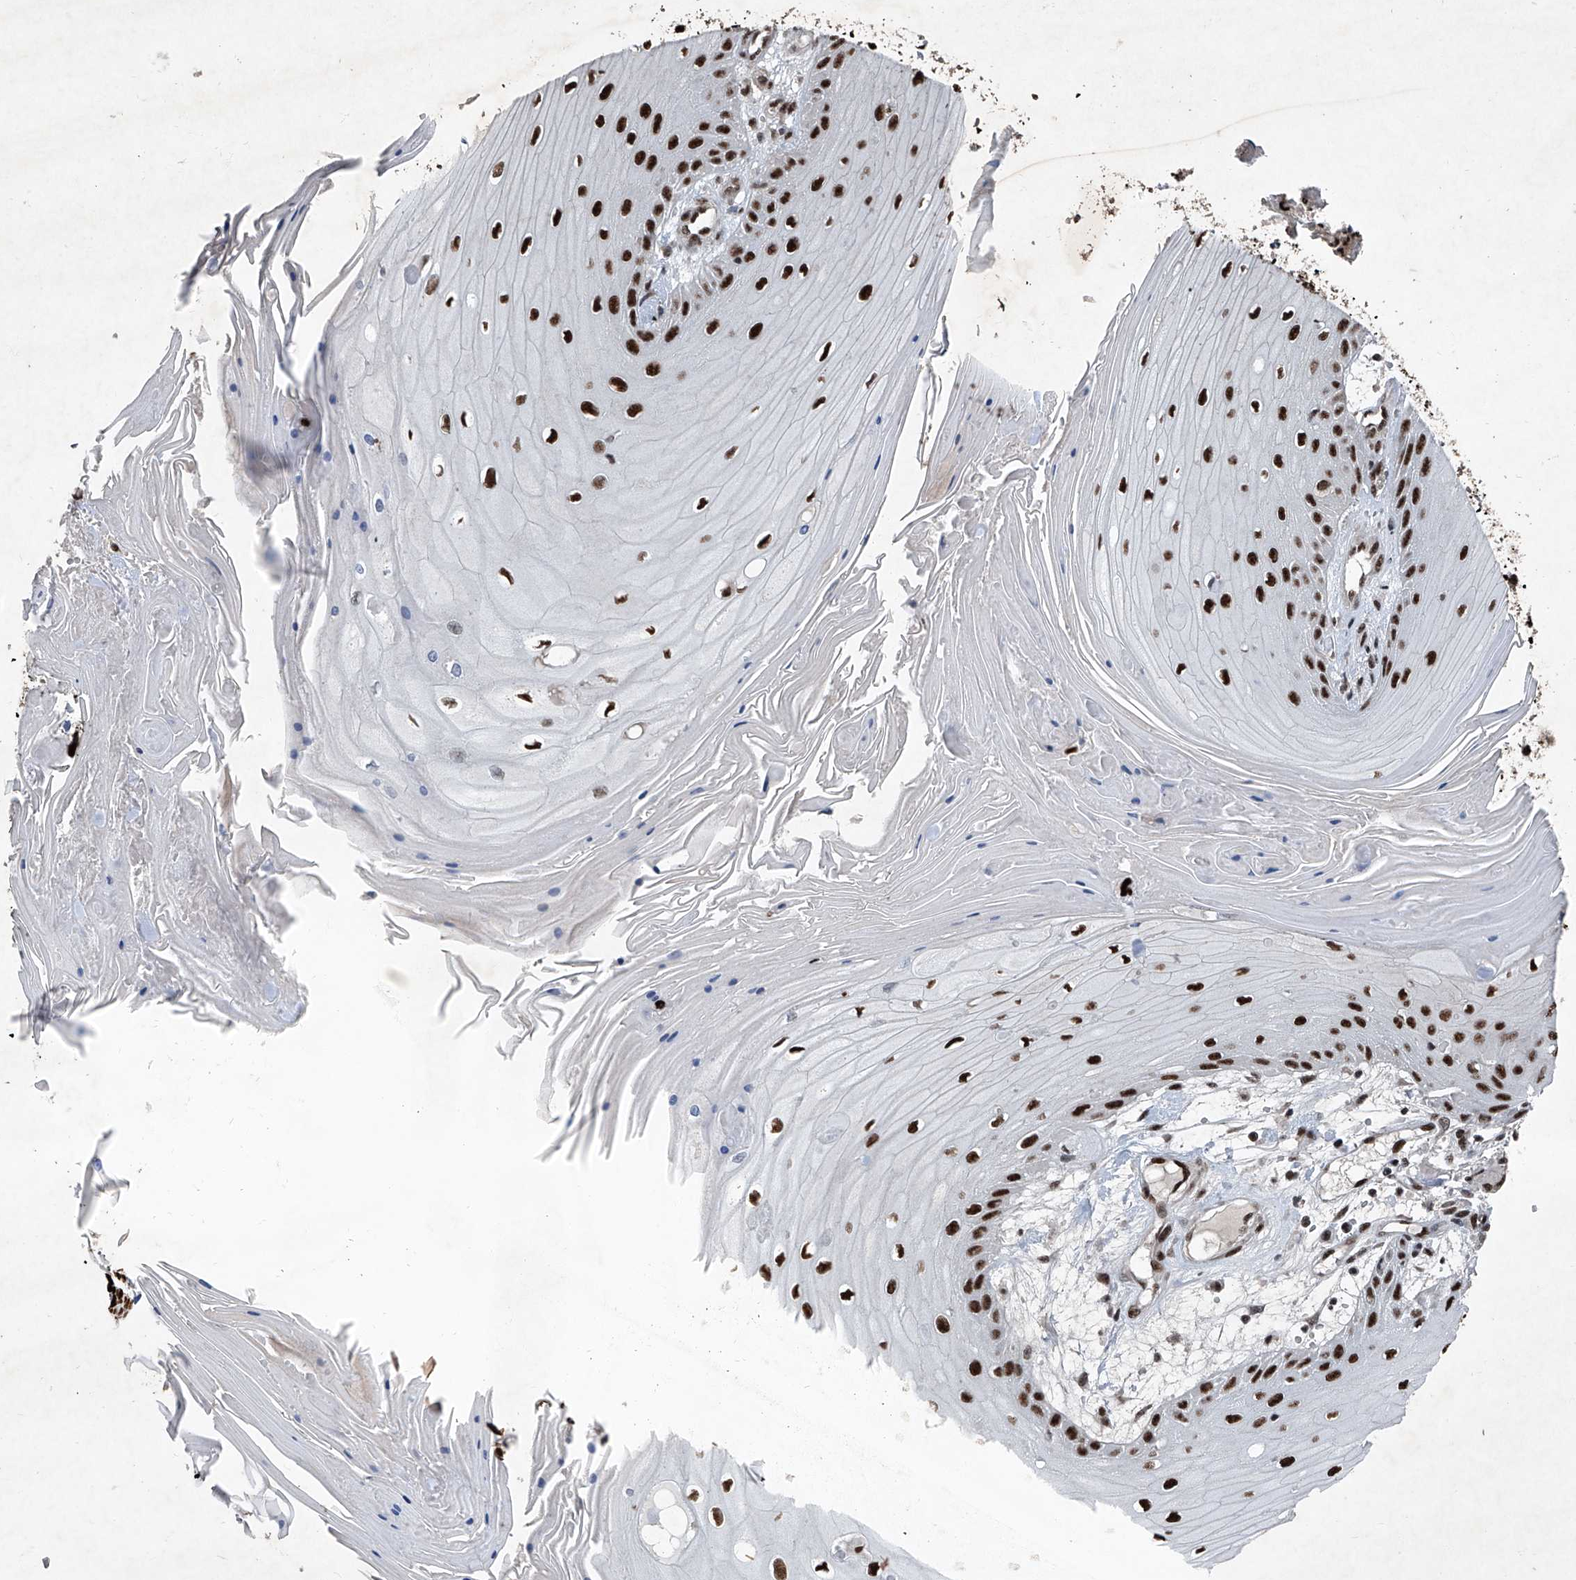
{"staining": {"intensity": "strong", "quantity": ">75%", "location": "nuclear"}, "tissue": "skin cancer", "cell_type": "Tumor cells", "image_type": "cancer", "snomed": [{"axis": "morphology", "description": "Squamous cell carcinoma, NOS"}, {"axis": "topography", "description": "Skin"}], "caption": "IHC of skin cancer reveals high levels of strong nuclear staining in about >75% of tumor cells.", "gene": "DDX39B", "patient": {"sex": "male", "age": 74}}